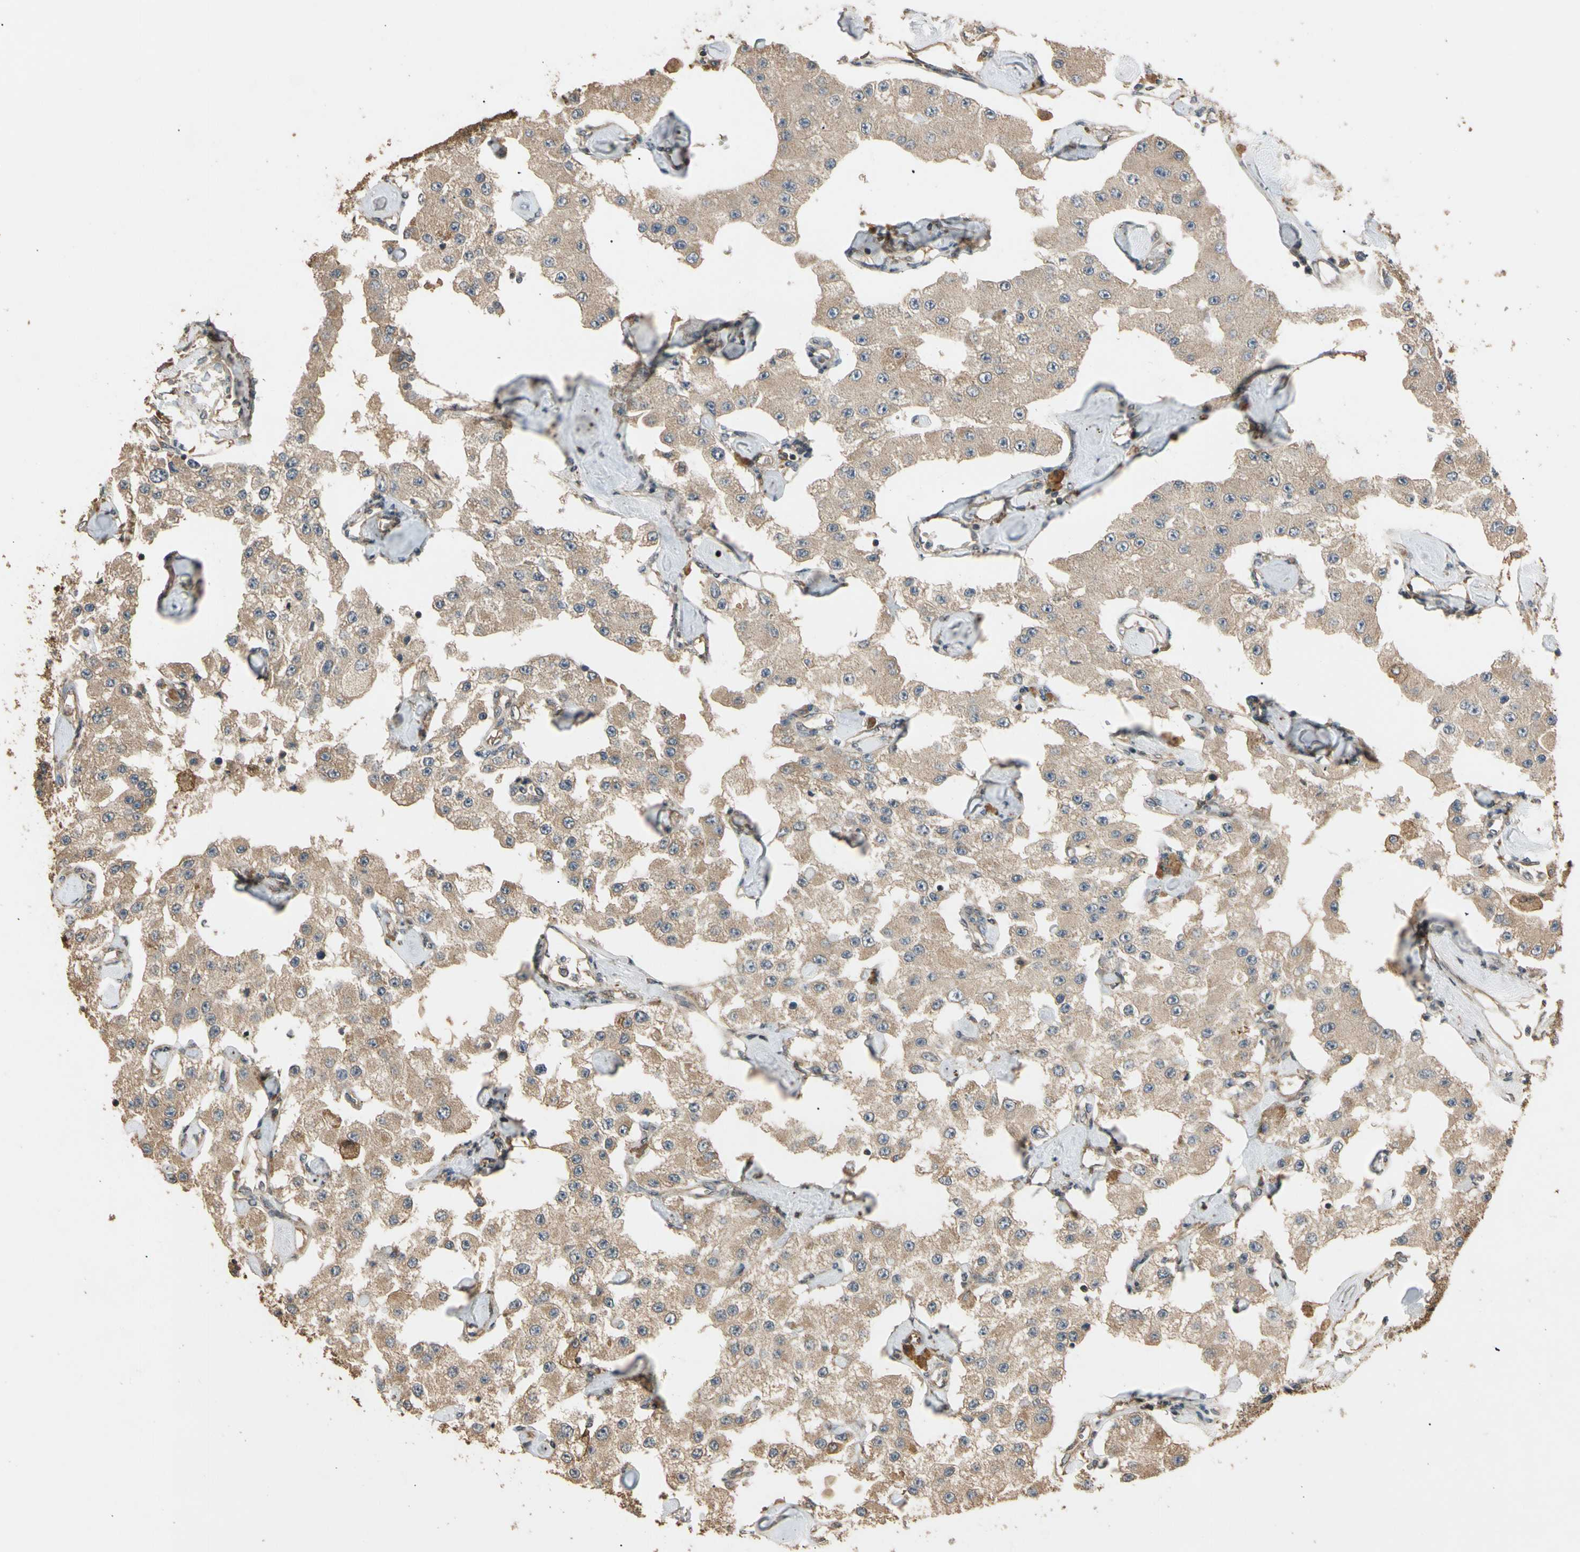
{"staining": {"intensity": "weak", "quantity": ">75%", "location": "cytoplasmic/membranous"}, "tissue": "carcinoid", "cell_type": "Tumor cells", "image_type": "cancer", "snomed": [{"axis": "morphology", "description": "Carcinoid, malignant, NOS"}, {"axis": "topography", "description": "Pancreas"}], "caption": "High-power microscopy captured an IHC histopathology image of carcinoid (malignant), revealing weak cytoplasmic/membranous staining in about >75% of tumor cells. (IHC, brightfield microscopy, high magnification).", "gene": "MGRN1", "patient": {"sex": "male", "age": 41}}